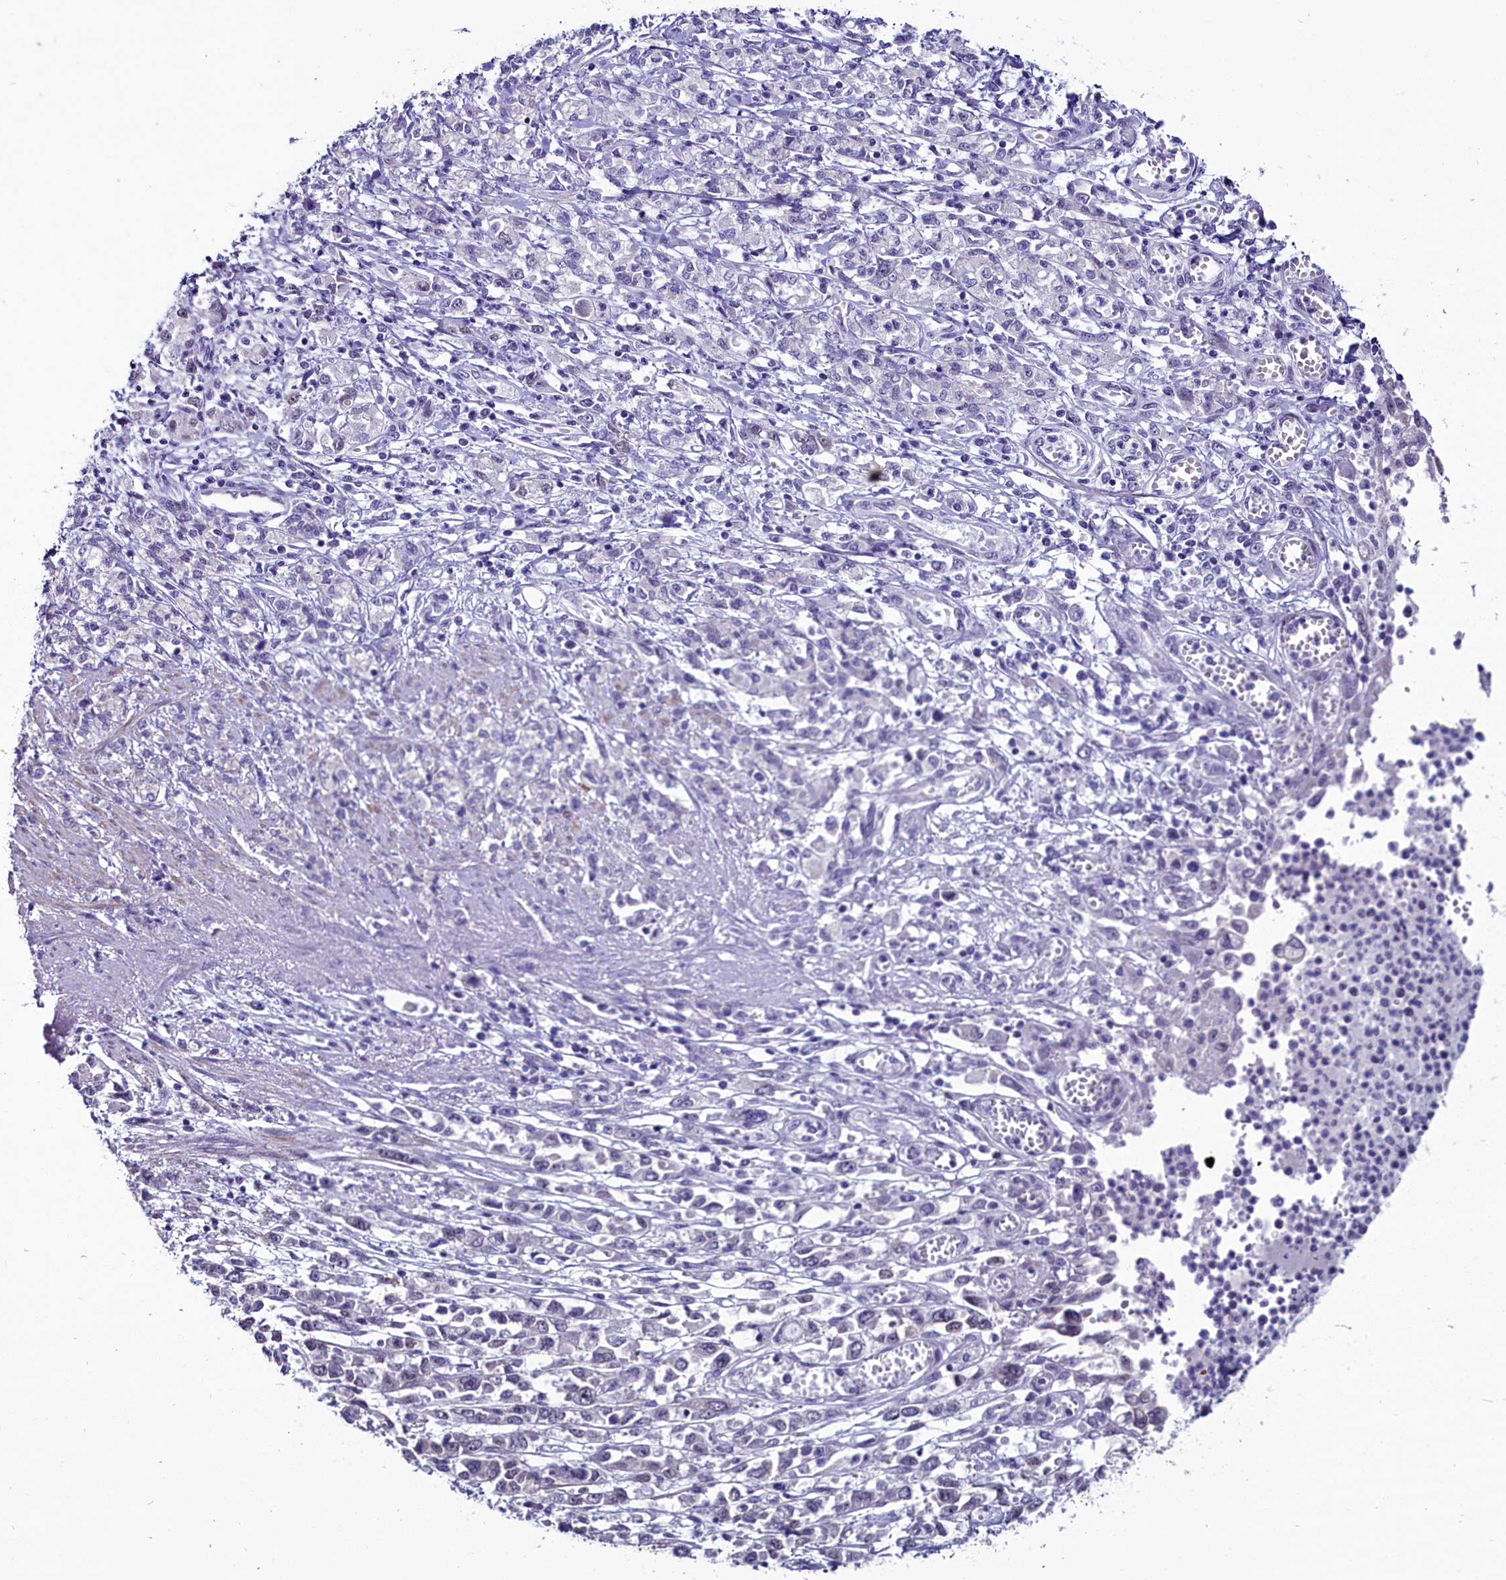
{"staining": {"intensity": "negative", "quantity": "none", "location": "none"}, "tissue": "stomach cancer", "cell_type": "Tumor cells", "image_type": "cancer", "snomed": [{"axis": "morphology", "description": "Adenocarcinoma, NOS"}, {"axis": "topography", "description": "Stomach"}], "caption": "Tumor cells show no significant protein positivity in stomach cancer (adenocarcinoma).", "gene": "SCD5", "patient": {"sex": "female", "age": 76}}